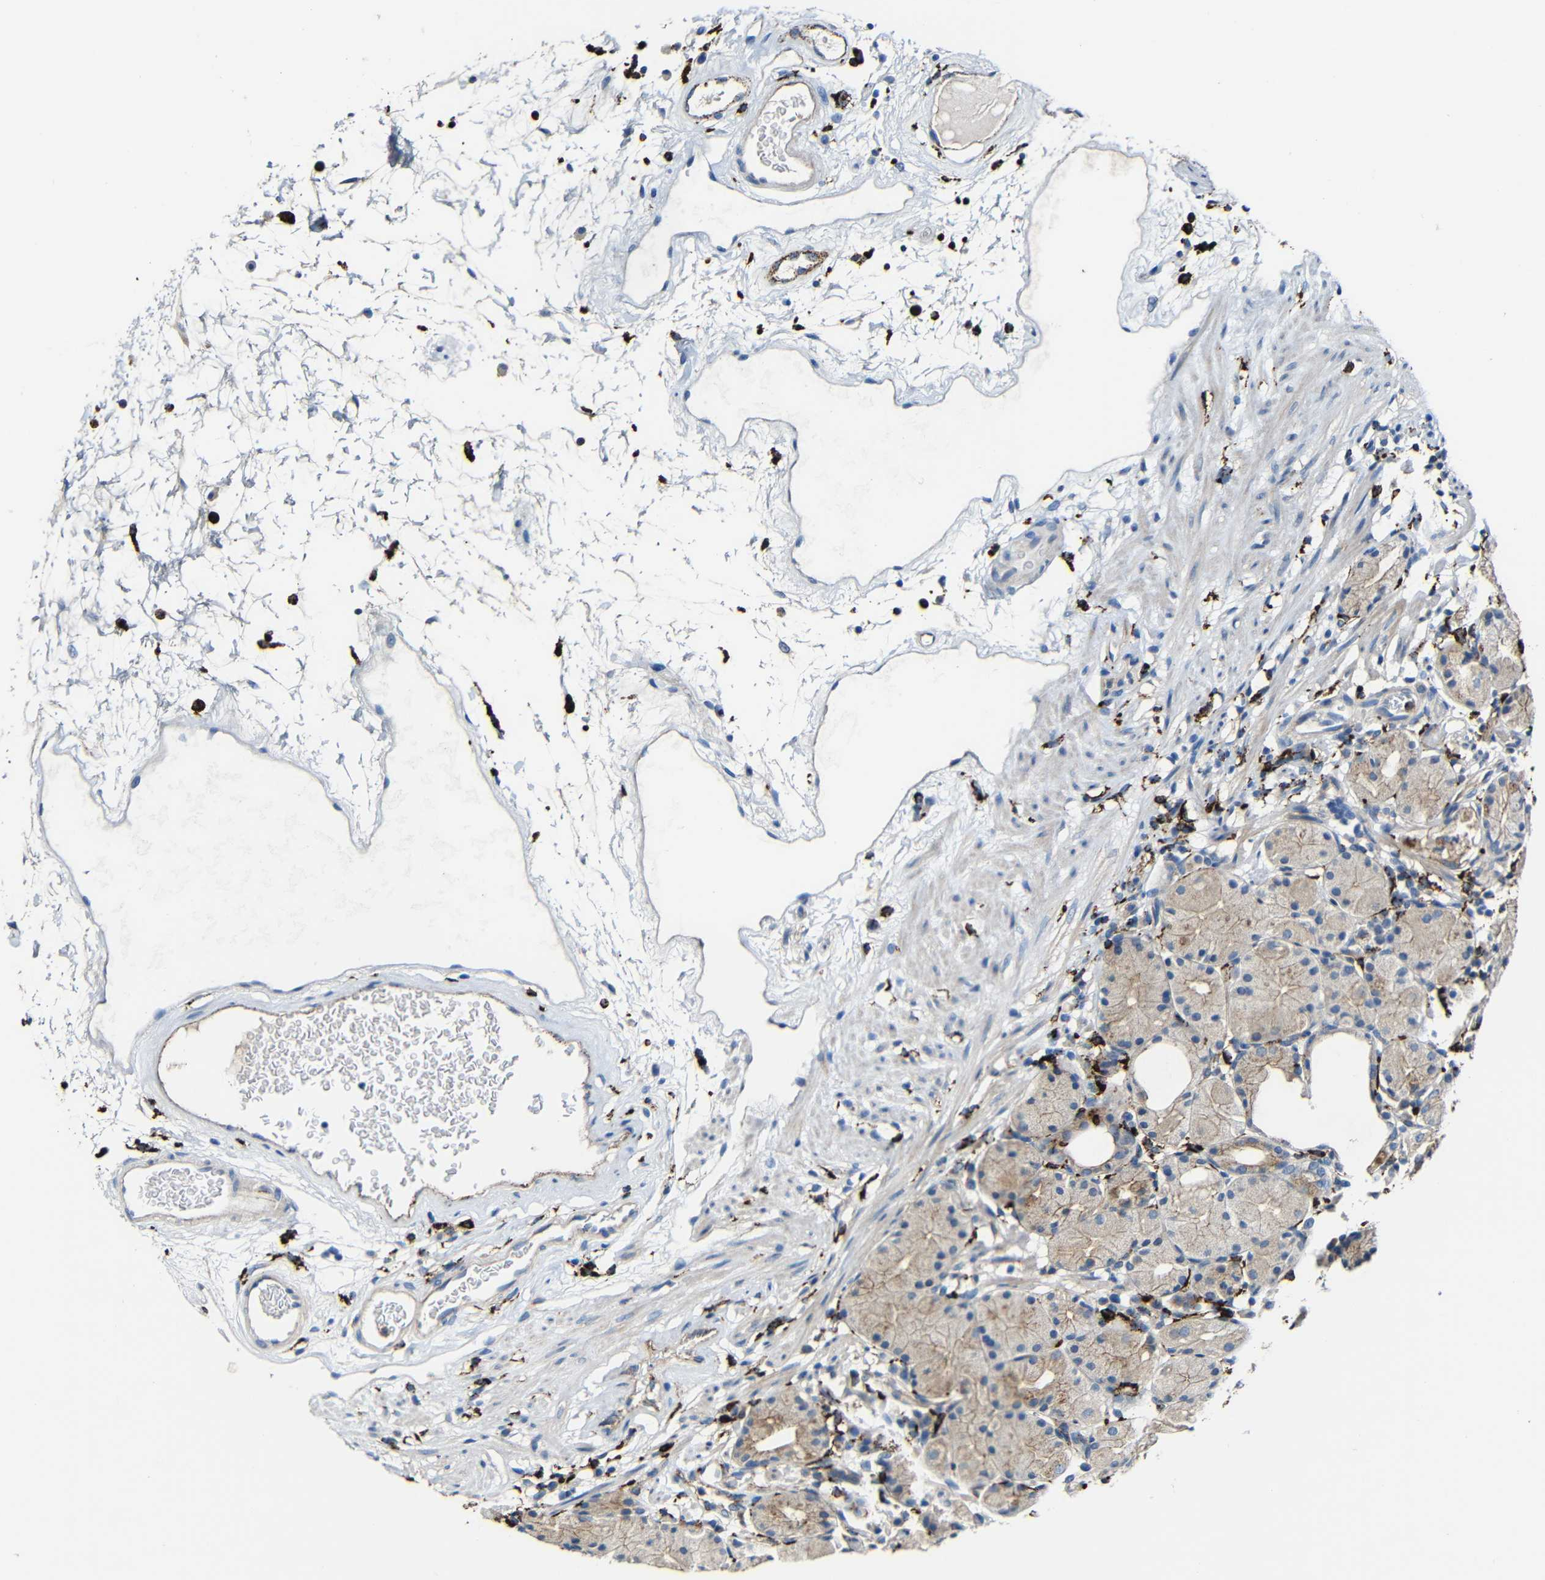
{"staining": {"intensity": "moderate", "quantity": "25%-75%", "location": "cytoplasmic/membranous"}, "tissue": "stomach", "cell_type": "Glandular cells", "image_type": "normal", "snomed": [{"axis": "morphology", "description": "Normal tissue, NOS"}, {"axis": "topography", "description": "Stomach"}, {"axis": "topography", "description": "Stomach, lower"}], "caption": "Unremarkable stomach displays moderate cytoplasmic/membranous expression in approximately 25%-75% of glandular cells.", "gene": "HLA", "patient": {"sex": "female", "age": 75}}